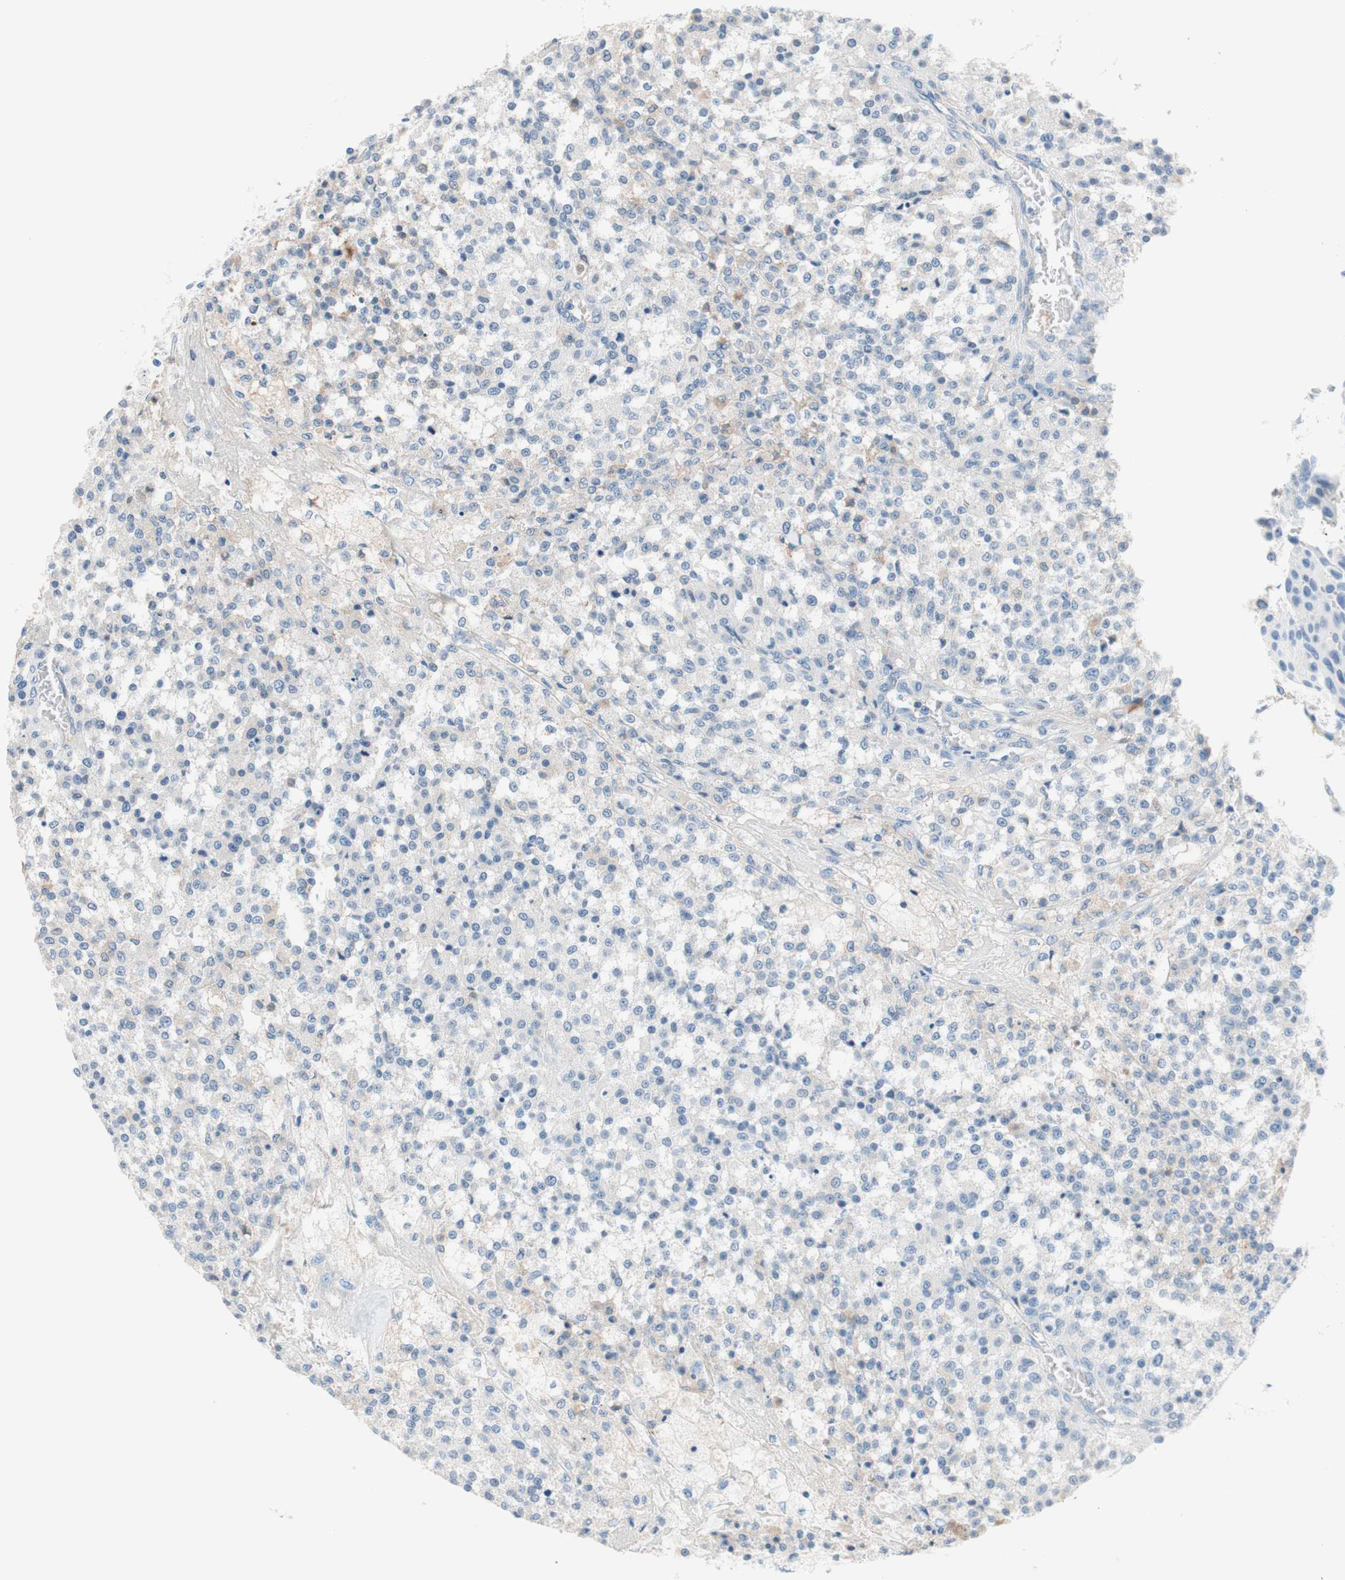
{"staining": {"intensity": "negative", "quantity": "none", "location": "none"}, "tissue": "testis cancer", "cell_type": "Tumor cells", "image_type": "cancer", "snomed": [{"axis": "morphology", "description": "Seminoma, NOS"}, {"axis": "topography", "description": "Testis"}], "caption": "Protein analysis of testis seminoma reveals no significant staining in tumor cells.", "gene": "PASD1", "patient": {"sex": "male", "age": 59}}